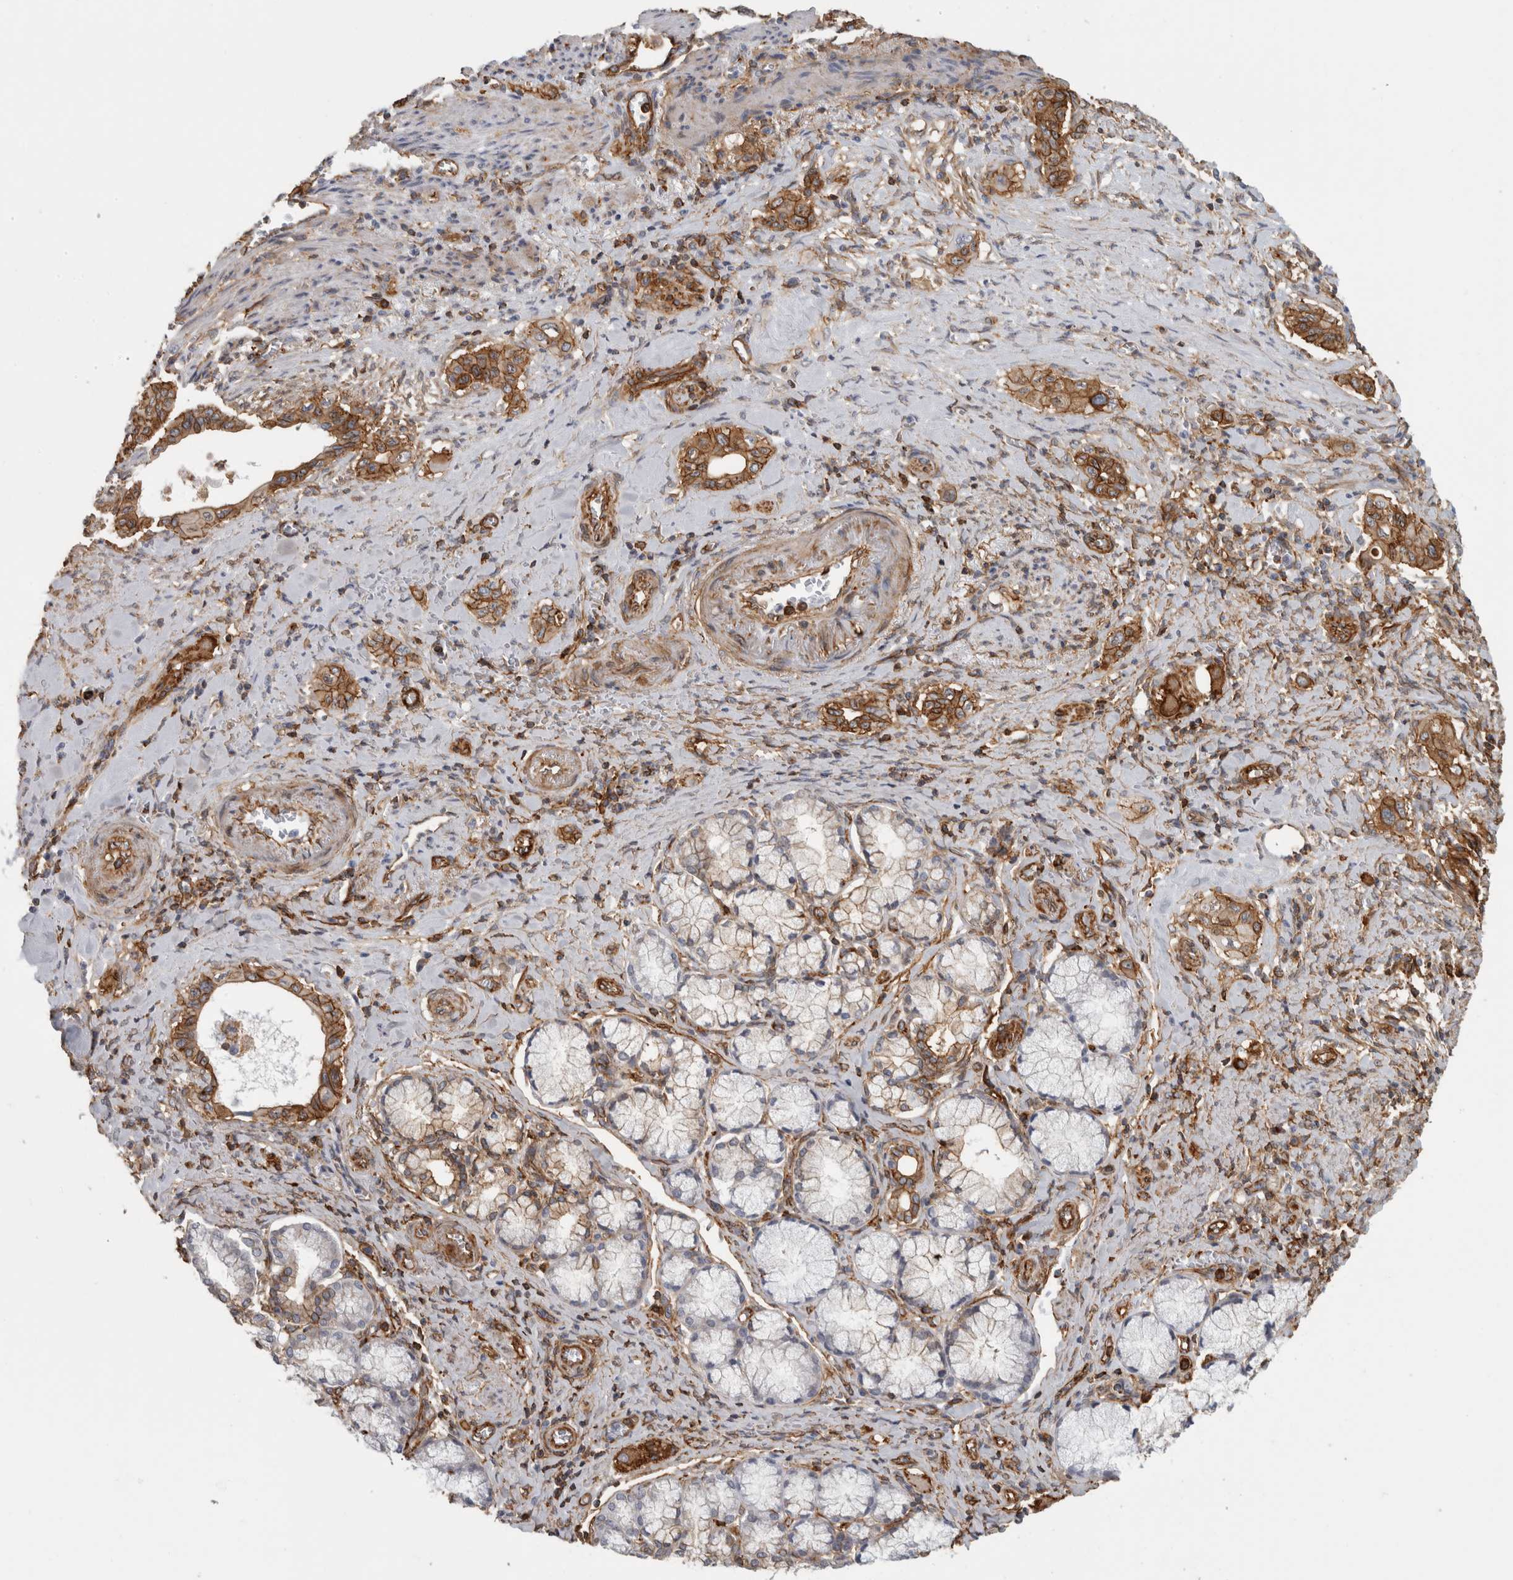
{"staining": {"intensity": "strong", "quantity": ">75%", "location": "cytoplasmic/membranous"}, "tissue": "pancreatic cancer", "cell_type": "Tumor cells", "image_type": "cancer", "snomed": [{"axis": "morphology", "description": "Adenocarcinoma, NOS"}, {"axis": "topography", "description": "Pancreas"}], "caption": "Adenocarcinoma (pancreatic) was stained to show a protein in brown. There is high levels of strong cytoplasmic/membranous staining in about >75% of tumor cells. The protein is shown in brown color, while the nuclei are stained blue.", "gene": "AHNAK", "patient": {"sex": "male", "age": 77}}